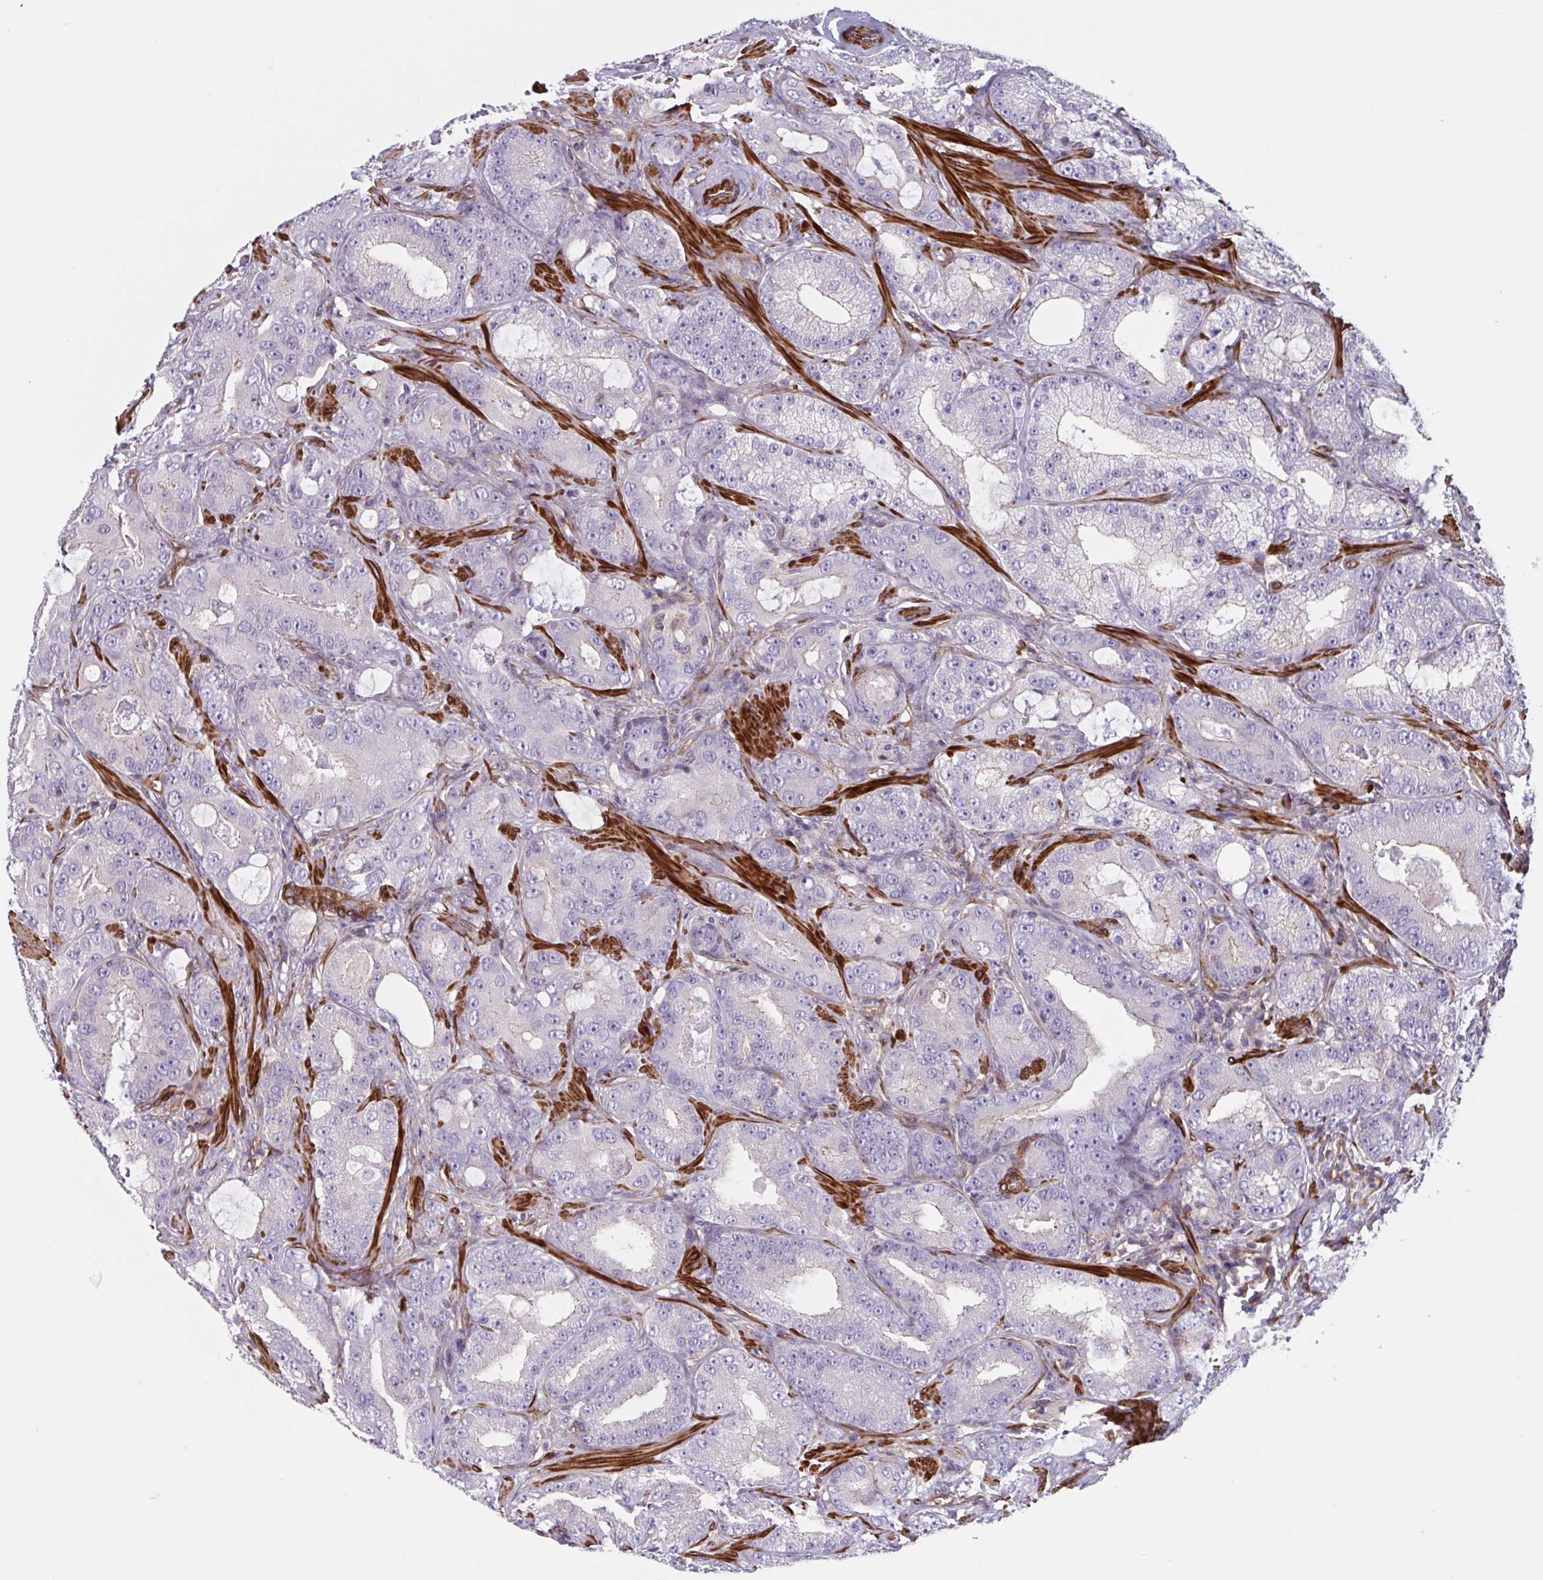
{"staining": {"intensity": "negative", "quantity": "none", "location": "none"}, "tissue": "prostate cancer", "cell_type": "Tumor cells", "image_type": "cancer", "snomed": [{"axis": "morphology", "description": "Adenocarcinoma, High grade"}, {"axis": "topography", "description": "Prostate"}], "caption": "Micrograph shows no significant protein expression in tumor cells of prostate cancer (adenocarcinoma (high-grade)).", "gene": "SHISA7", "patient": {"sex": "male", "age": 65}}